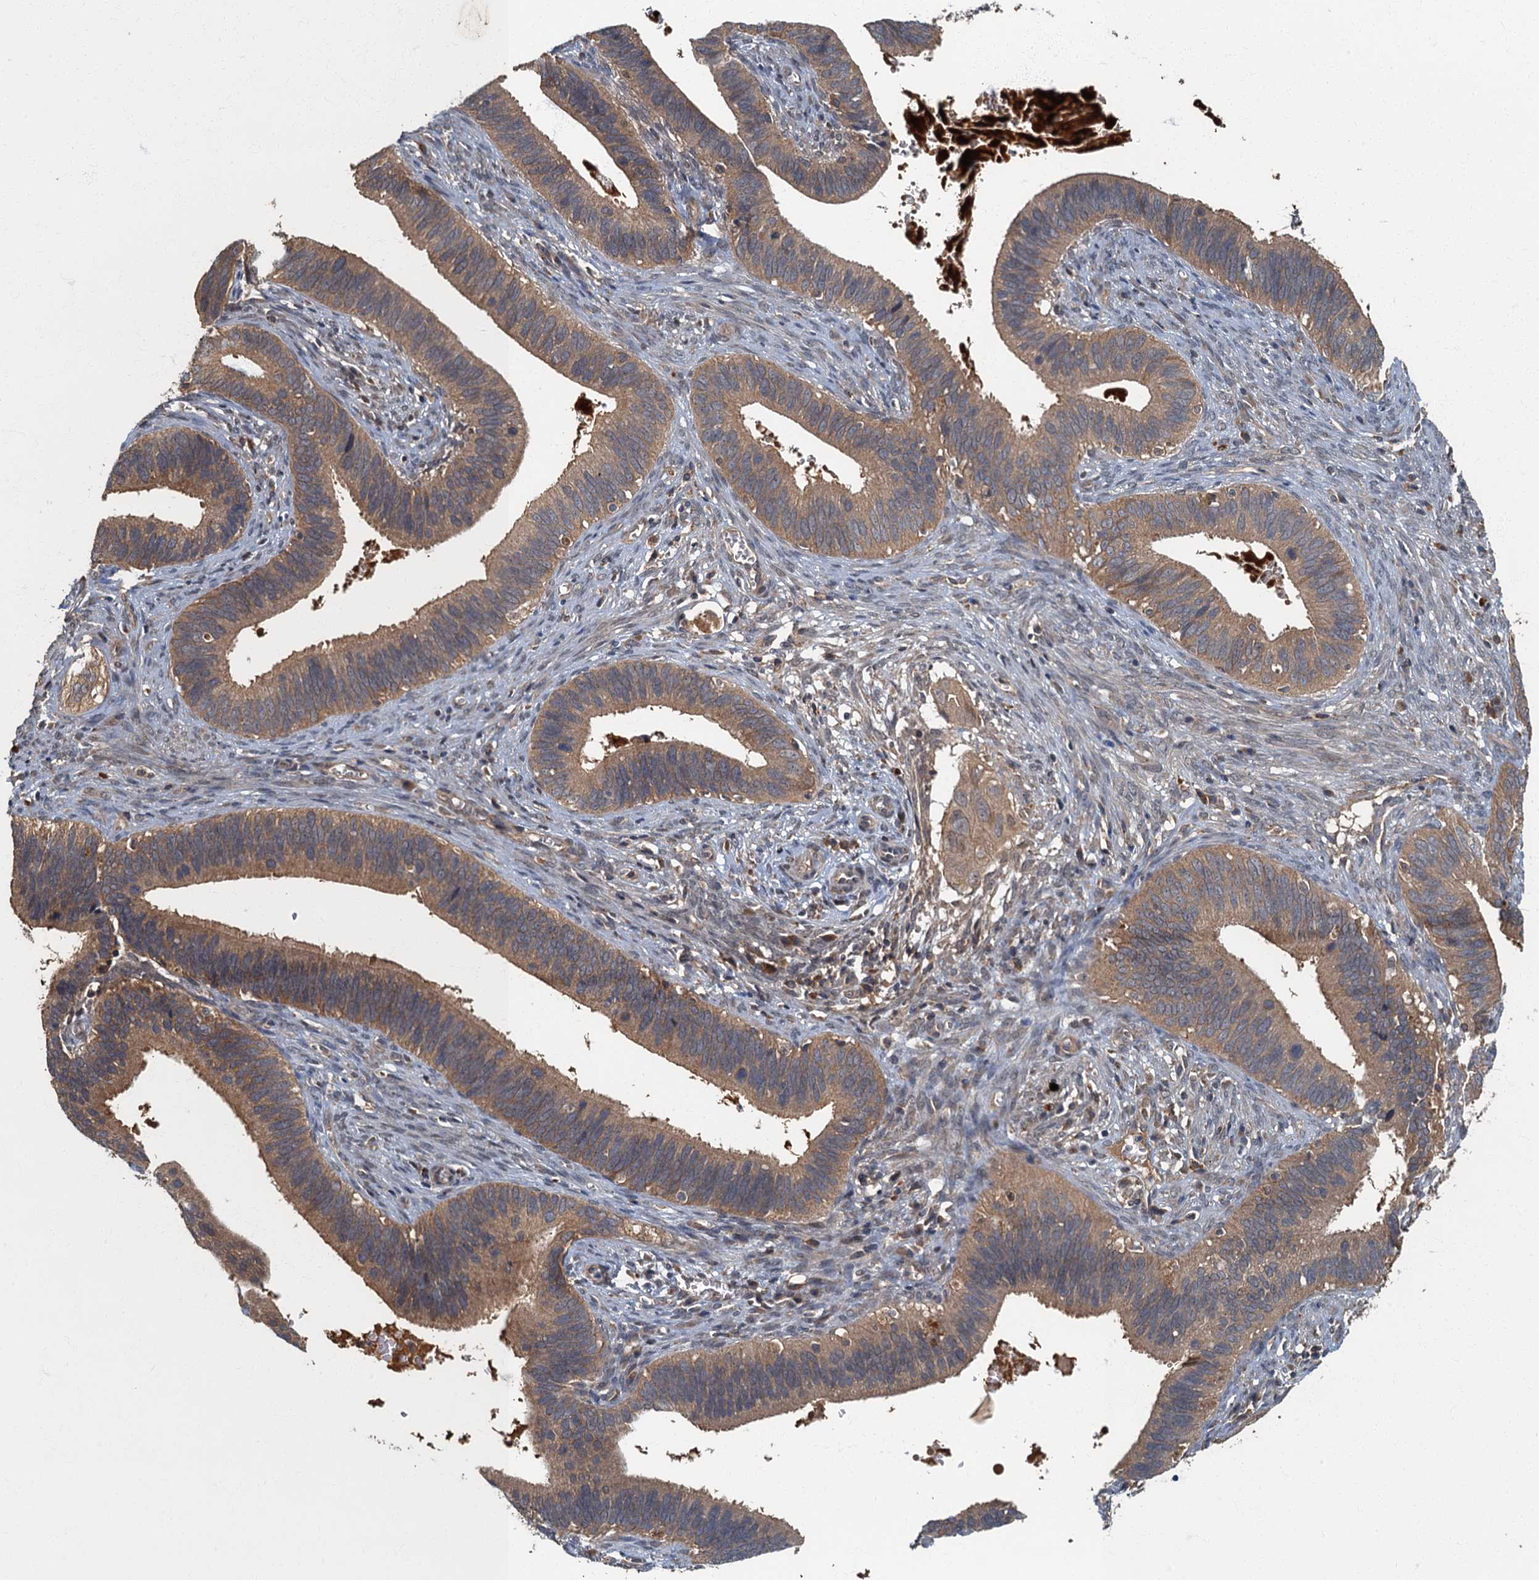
{"staining": {"intensity": "moderate", "quantity": ">75%", "location": "cytoplasmic/membranous"}, "tissue": "cervical cancer", "cell_type": "Tumor cells", "image_type": "cancer", "snomed": [{"axis": "morphology", "description": "Adenocarcinoma, NOS"}, {"axis": "topography", "description": "Cervix"}], "caption": "Immunohistochemistry (IHC) photomicrograph of human cervical cancer (adenocarcinoma) stained for a protein (brown), which shows medium levels of moderate cytoplasmic/membranous expression in about >75% of tumor cells.", "gene": "WDCP", "patient": {"sex": "female", "age": 42}}